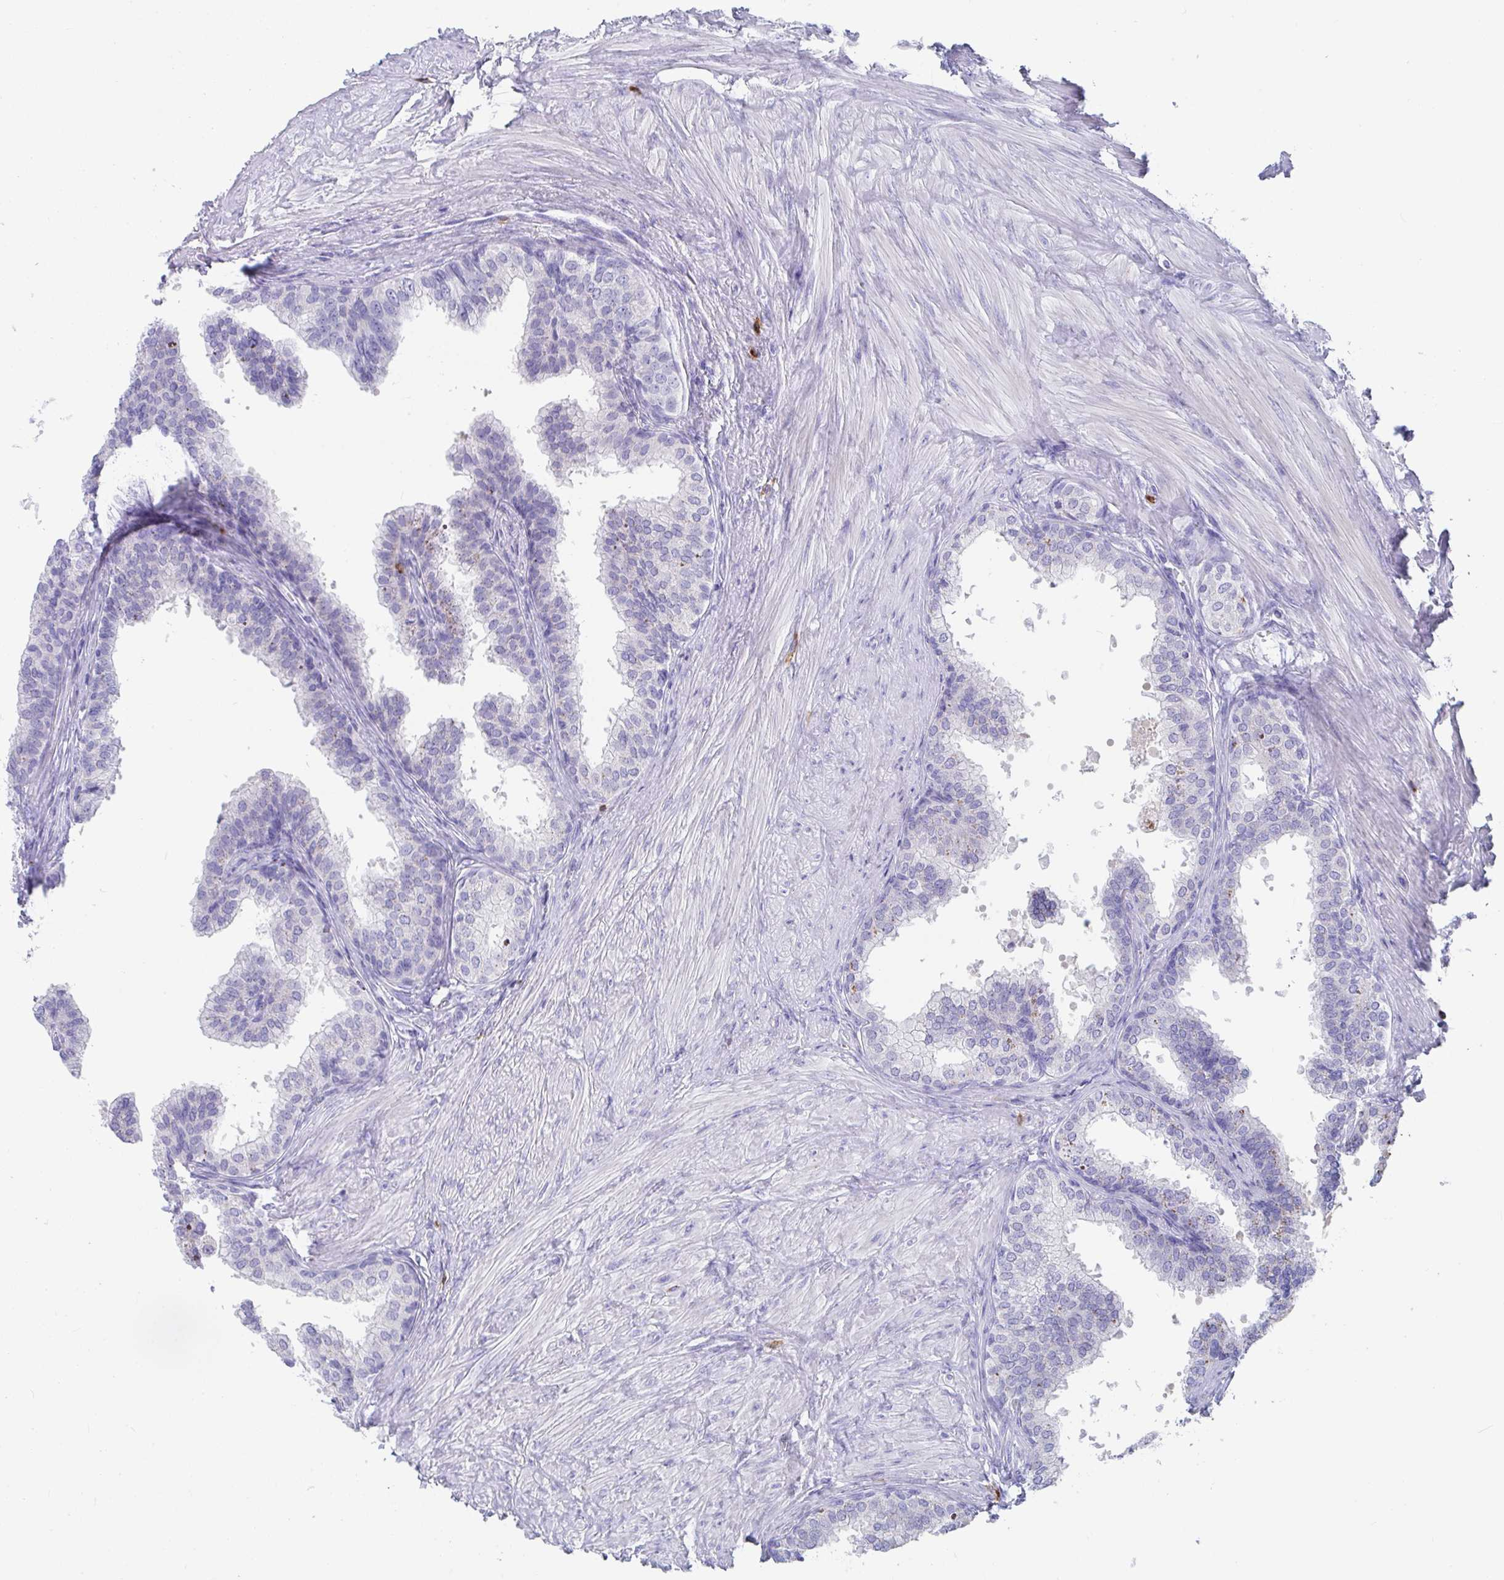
{"staining": {"intensity": "negative", "quantity": "none", "location": "none"}, "tissue": "prostate", "cell_type": "Glandular cells", "image_type": "normal", "snomed": [{"axis": "morphology", "description": "Normal tissue, NOS"}, {"axis": "topography", "description": "Prostate"}, {"axis": "topography", "description": "Peripheral nerve tissue"}], "caption": "An immunohistochemistry (IHC) image of benign prostate is shown. There is no staining in glandular cells of prostate. (DAB IHC, high magnification).", "gene": "PLA2G1B", "patient": {"sex": "male", "age": 55}}